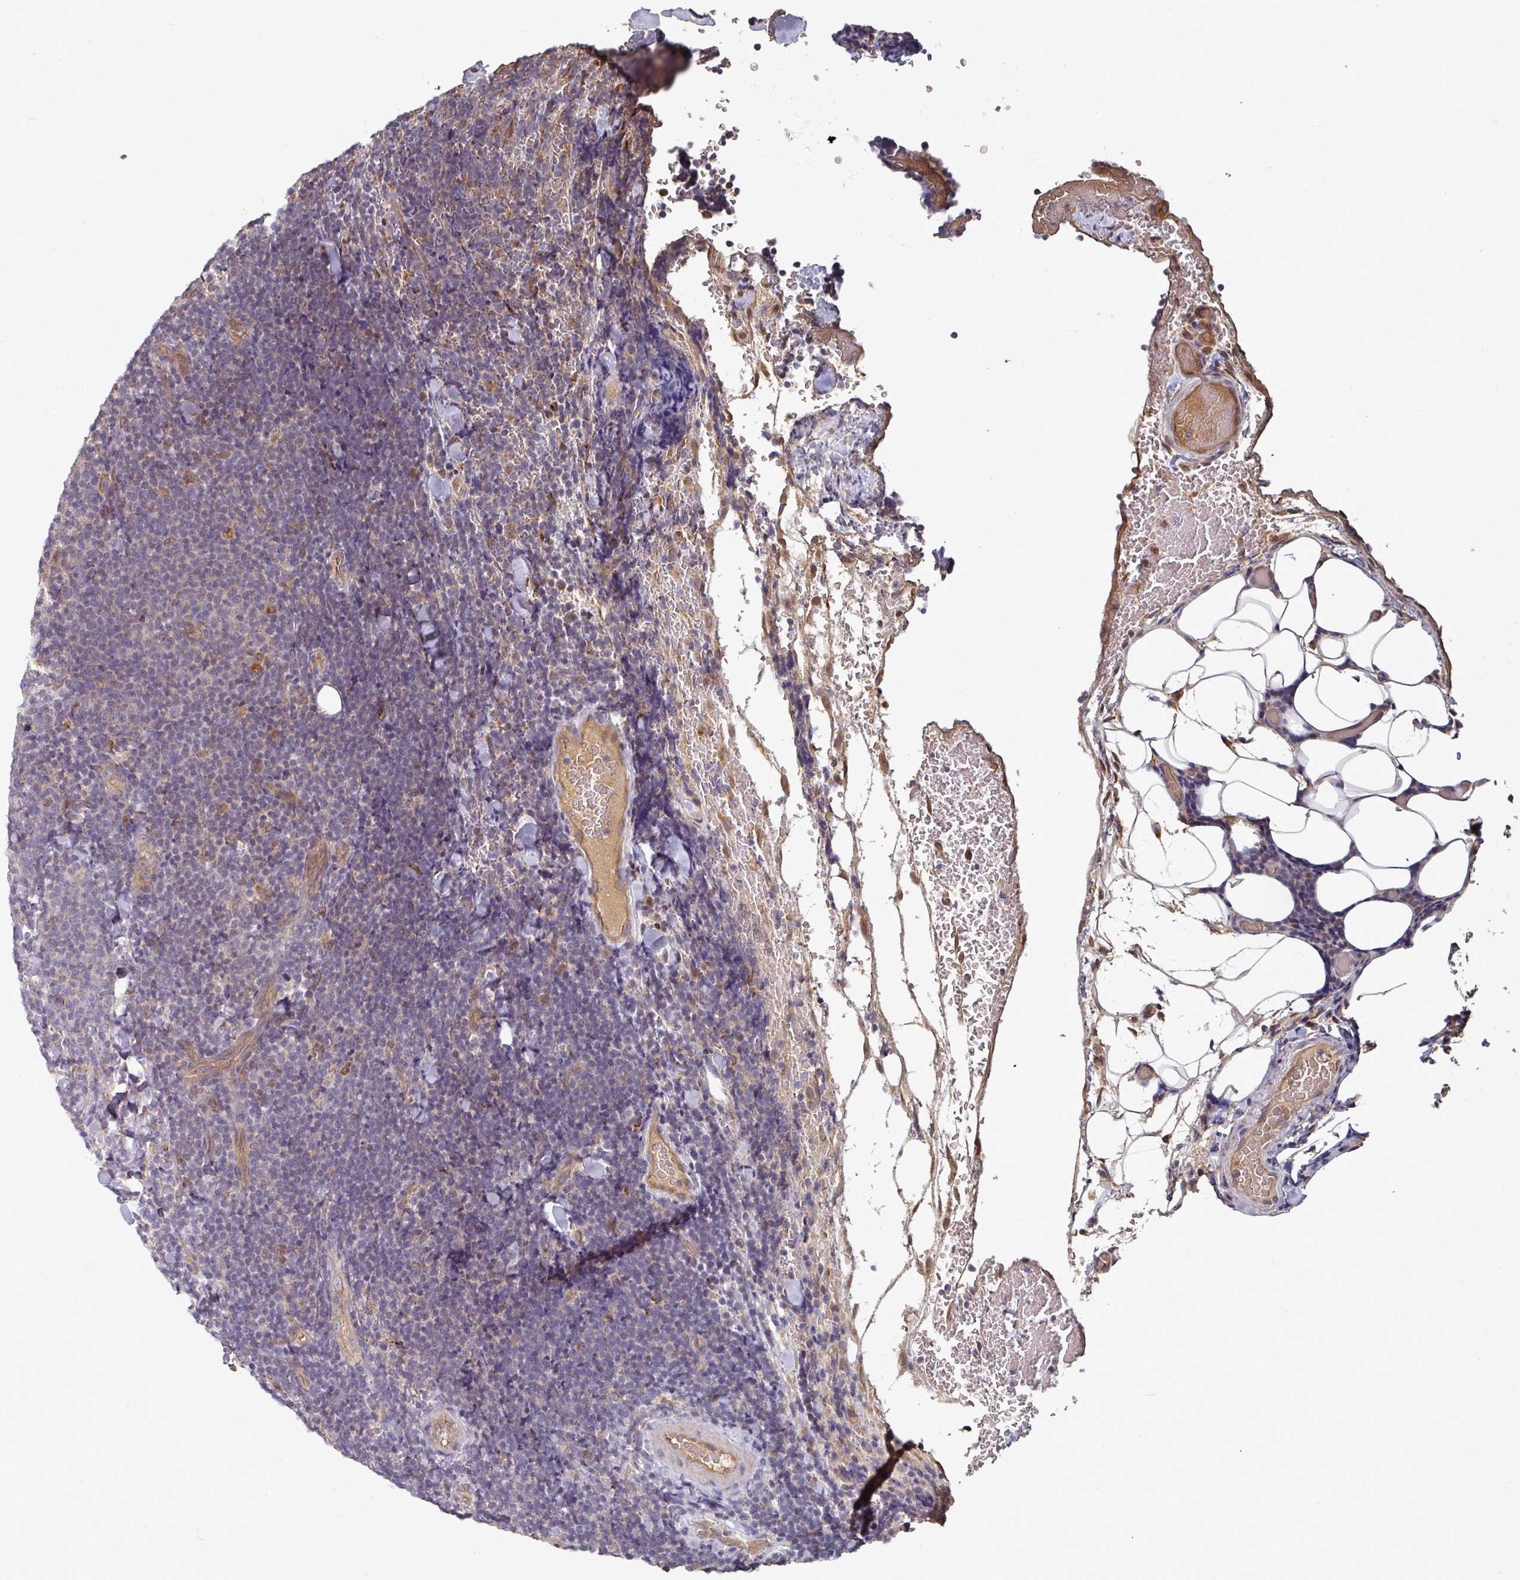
{"staining": {"intensity": "negative", "quantity": "none", "location": "none"}, "tissue": "lymphoma", "cell_type": "Tumor cells", "image_type": "cancer", "snomed": [{"axis": "morphology", "description": "Malignant lymphoma, non-Hodgkin's type, Low grade"}, {"axis": "topography", "description": "Lymph node"}], "caption": "This is an IHC histopathology image of low-grade malignant lymphoma, non-Hodgkin's type. There is no staining in tumor cells.", "gene": "EDEM2", "patient": {"sex": "male", "age": 66}}